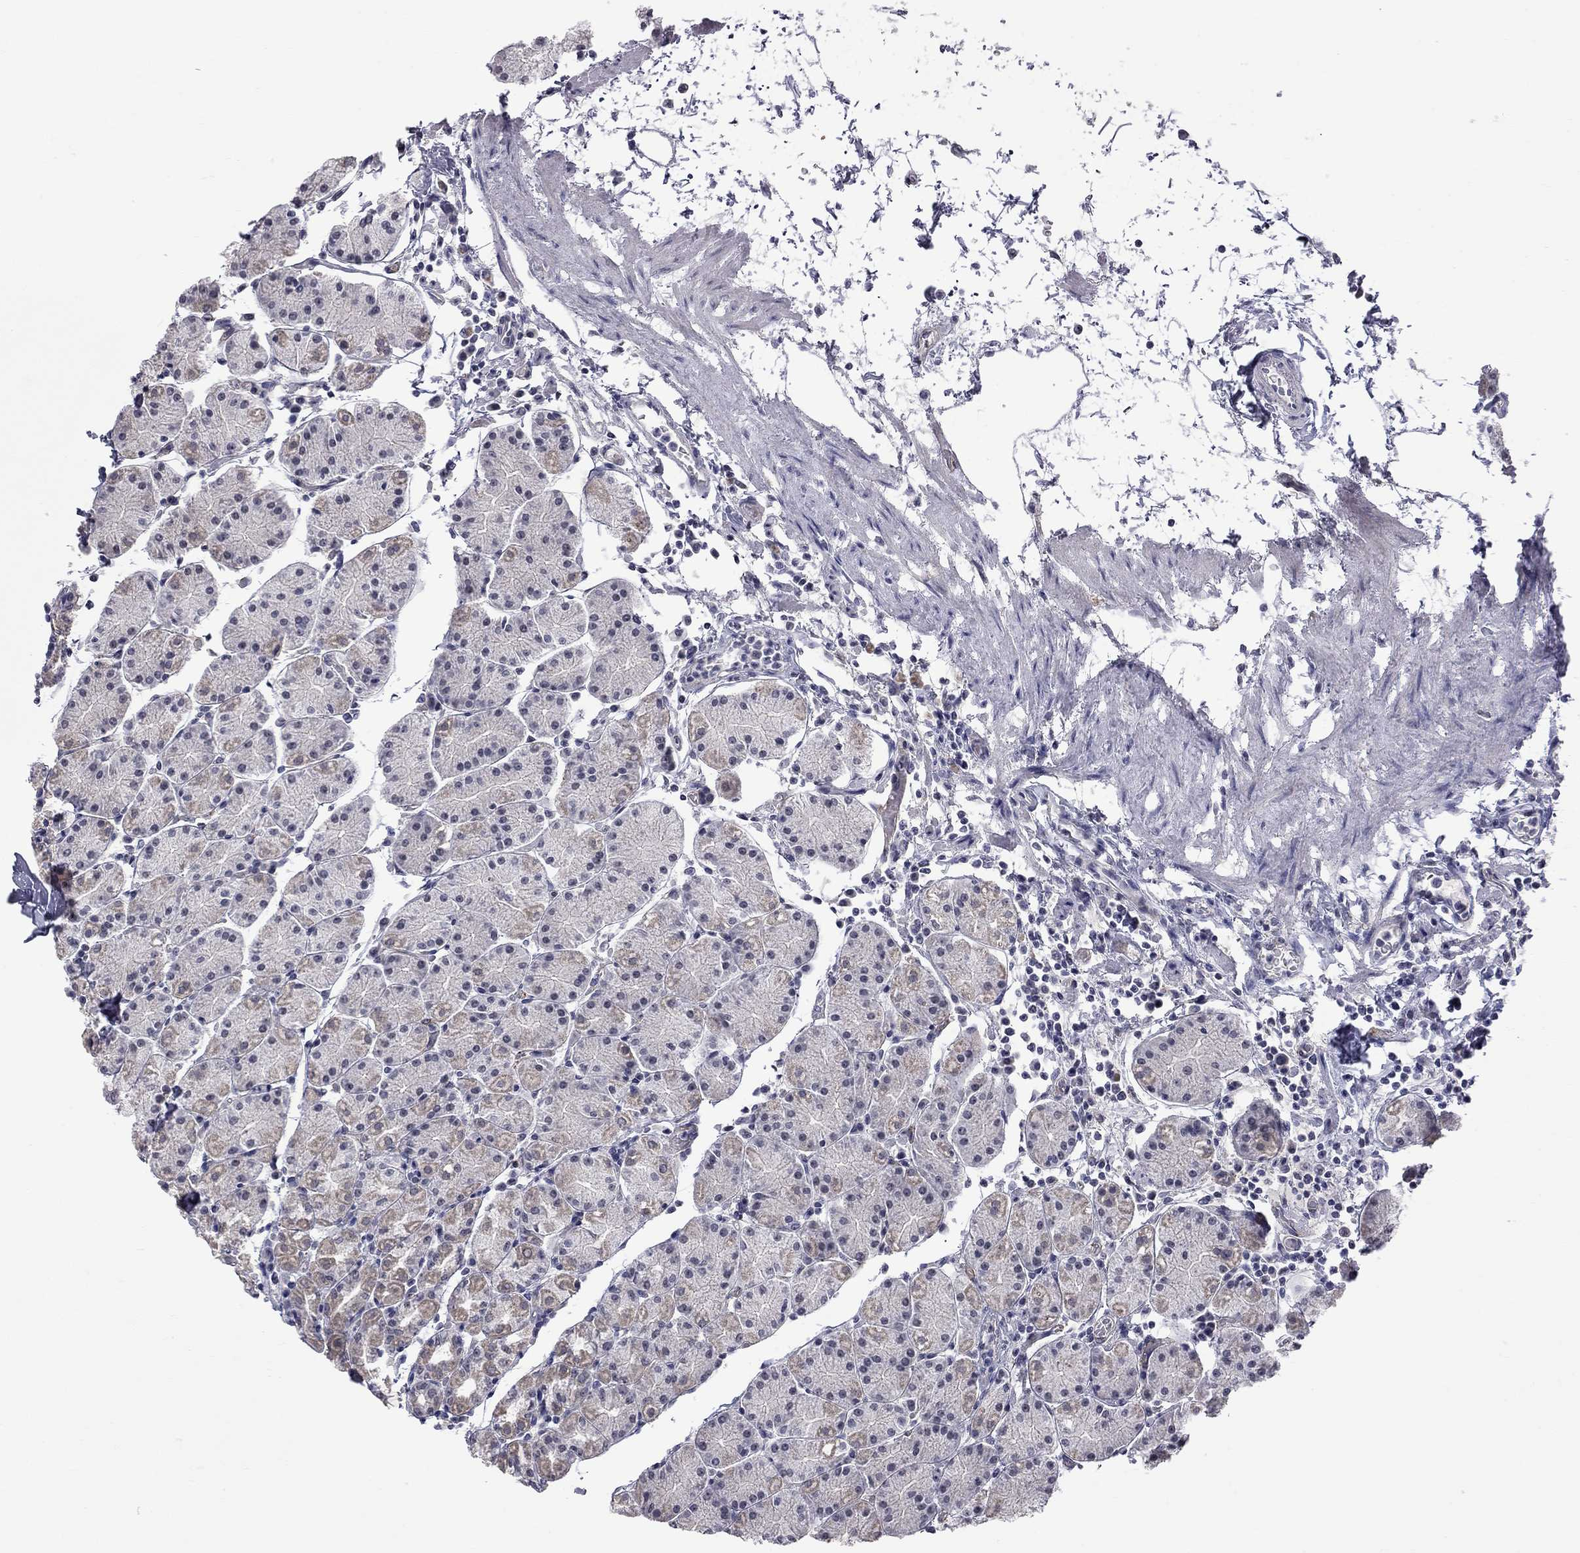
{"staining": {"intensity": "weak", "quantity": "<25%", "location": "cytoplasmic/membranous"}, "tissue": "stomach", "cell_type": "Glandular cells", "image_type": "normal", "snomed": [{"axis": "morphology", "description": "Normal tissue, NOS"}, {"axis": "topography", "description": "Stomach"}], "caption": "DAB (3,3'-diaminobenzidine) immunohistochemical staining of normal human stomach exhibits no significant expression in glandular cells.", "gene": "GSG1L", "patient": {"sex": "male", "age": 54}}